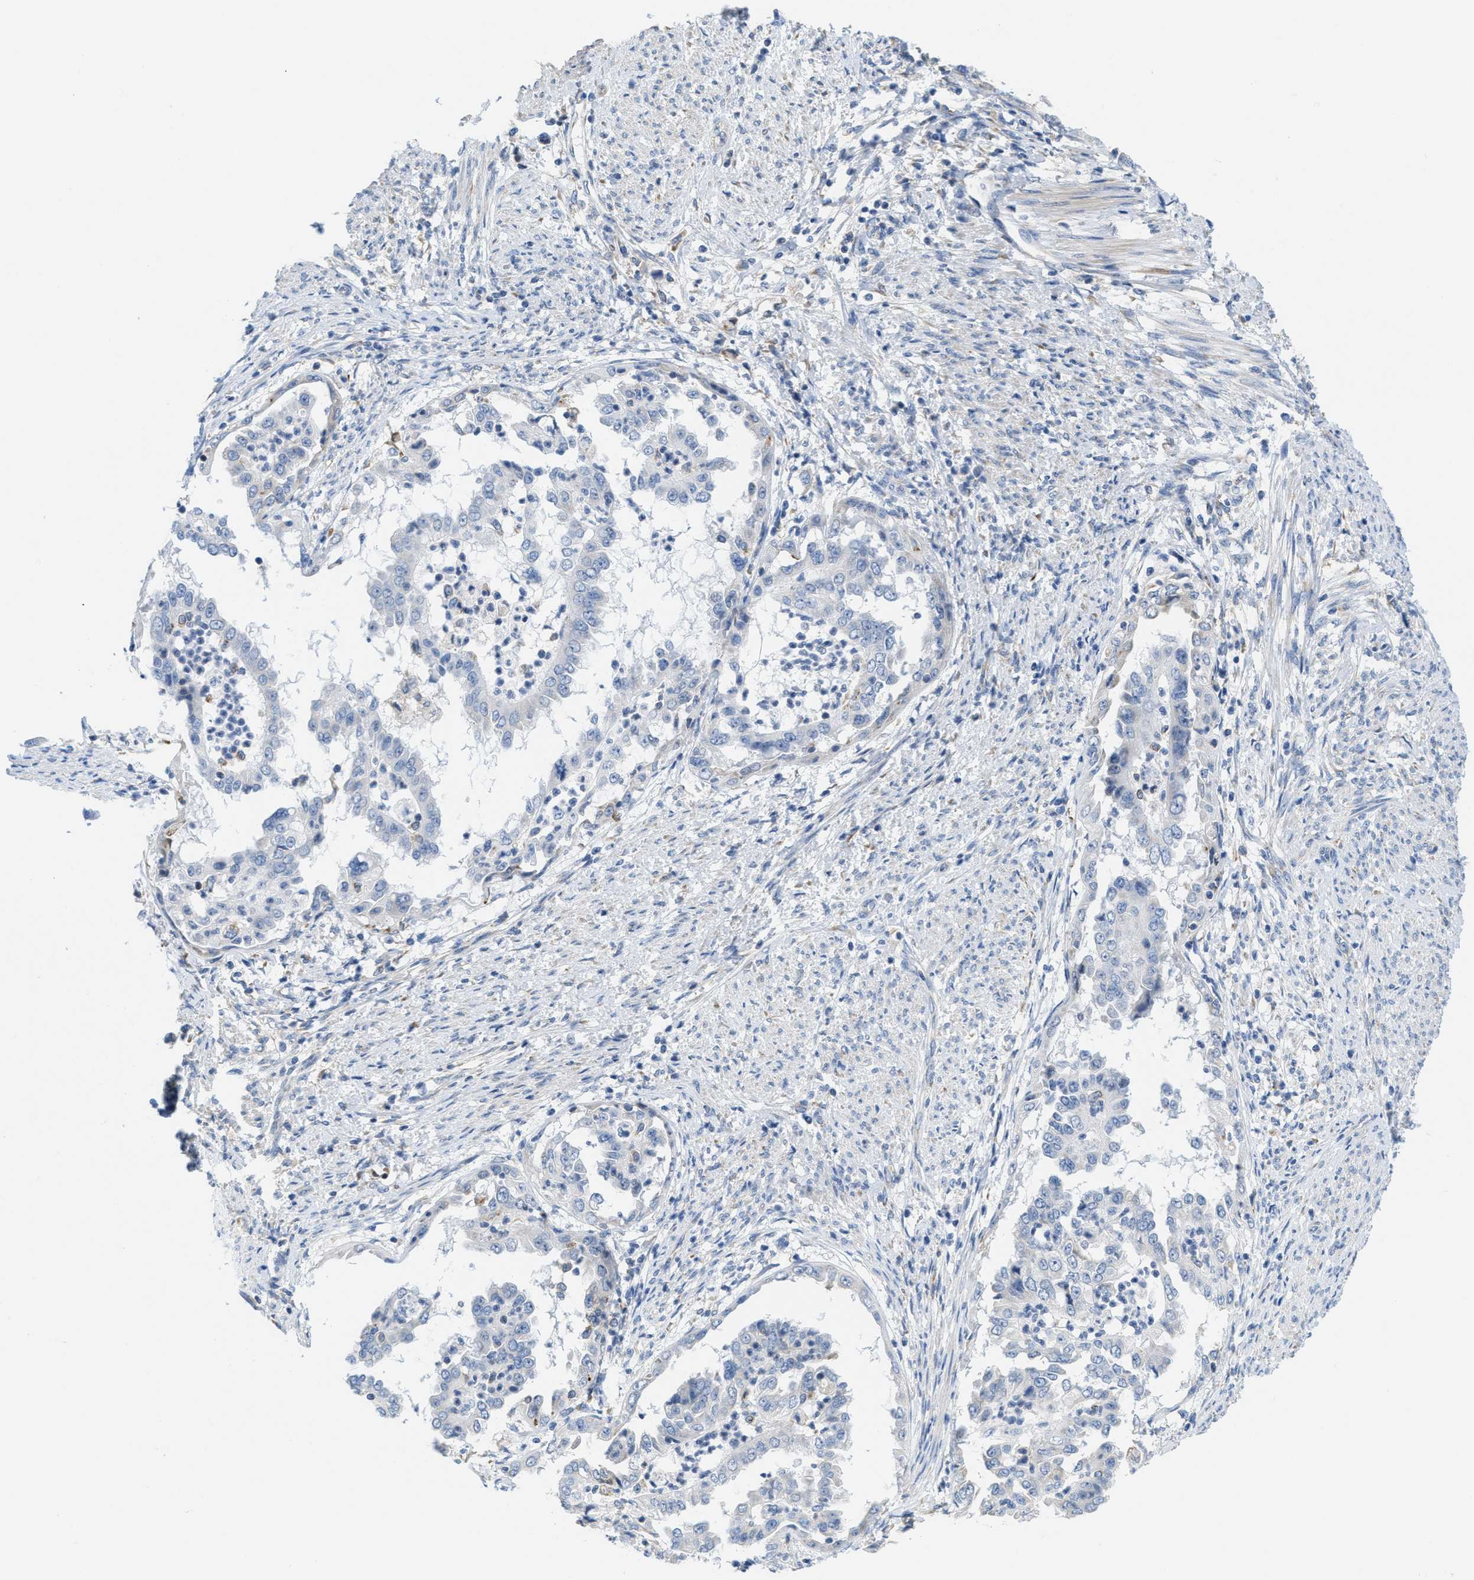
{"staining": {"intensity": "negative", "quantity": "none", "location": "none"}, "tissue": "endometrial cancer", "cell_type": "Tumor cells", "image_type": "cancer", "snomed": [{"axis": "morphology", "description": "Adenocarcinoma, NOS"}, {"axis": "topography", "description": "Endometrium"}], "caption": "Protein analysis of endometrial cancer exhibits no significant positivity in tumor cells.", "gene": "PTDSS1", "patient": {"sex": "female", "age": 85}}